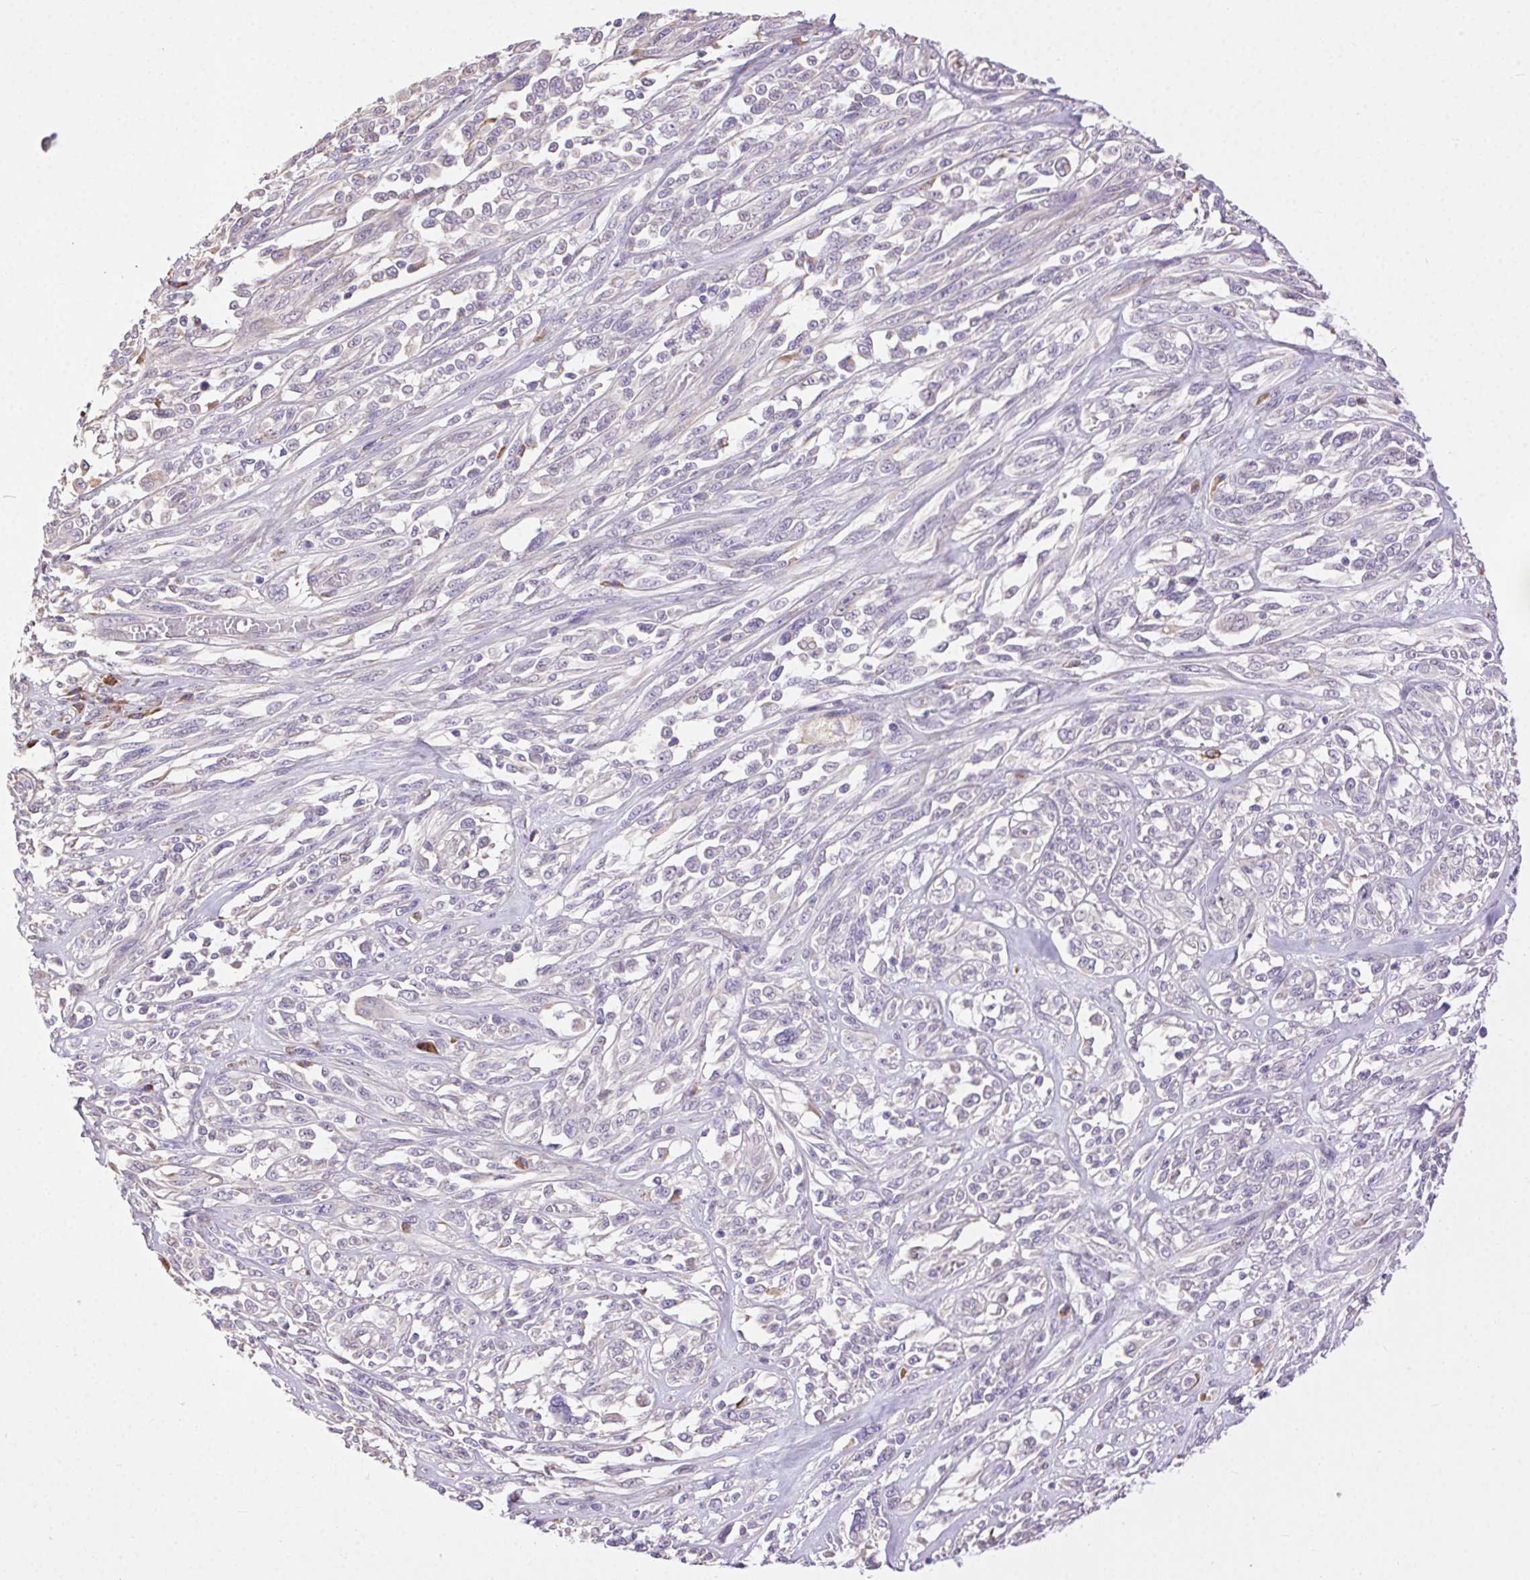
{"staining": {"intensity": "negative", "quantity": "none", "location": "none"}, "tissue": "melanoma", "cell_type": "Tumor cells", "image_type": "cancer", "snomed": [{"axis": "morphology", "description": "Malignant melanoma, NOS"}, {"axis": "topography", "description": "Skin"}], "caption": "Immunohistochemistry (IHC) of melanoma shows no staining in tumor cells. Nuclei are stained in blue.", "gene": "SNX31", "patient": {"sex": "female", "age": 91}}